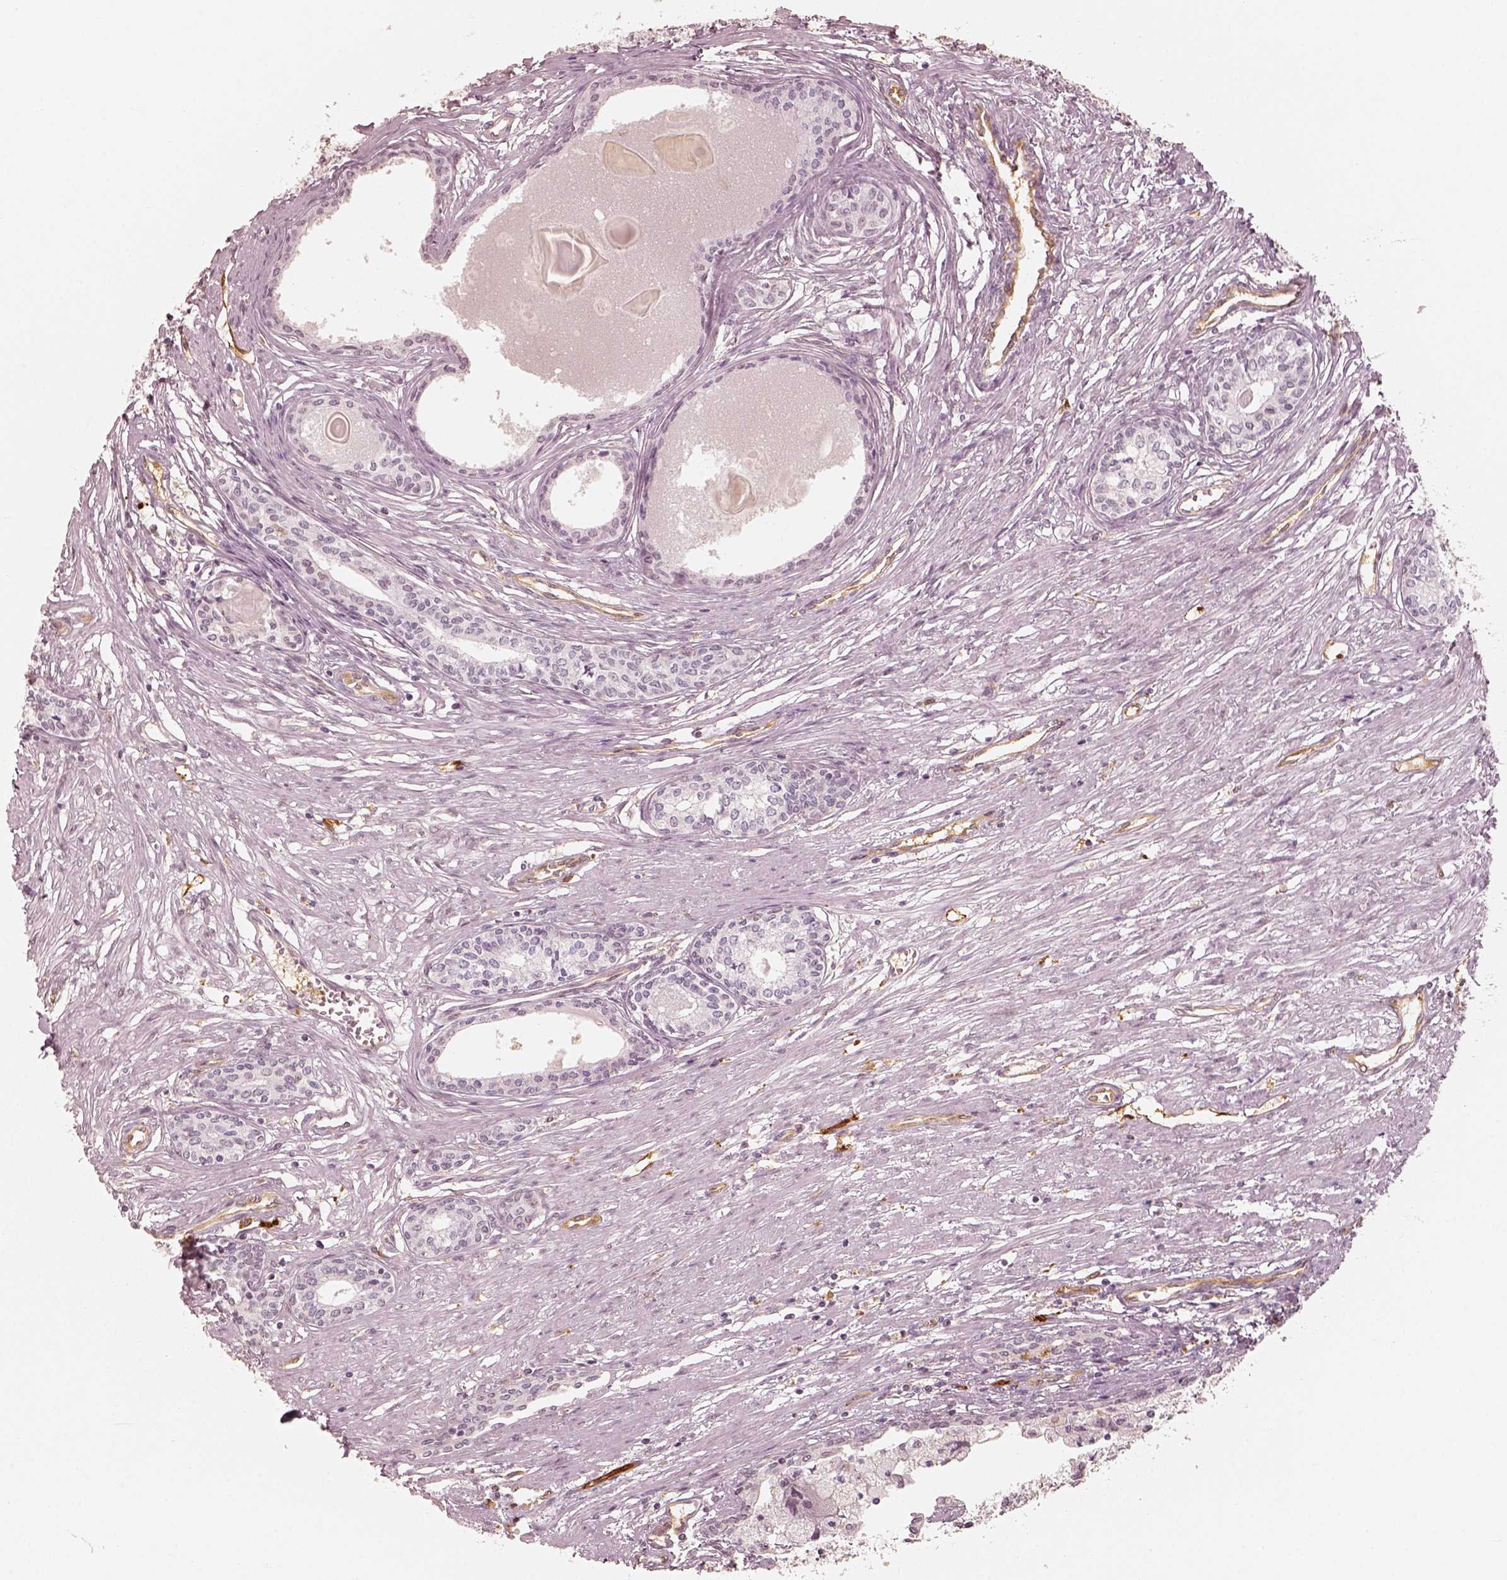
{"staining": {"intensity": "negative", "quantity": "none", "location": "none"}, "tissue": "prostate", "cell_type": "Glandular cells", "image_type": "normal", "snomed": [{"axis": "morphology", "description": "Normal tissue, NOS"}, {"axis": "topography", "description": "Prostate"}], "caption": "High magnification brightfield microscopy of normal prostate stained with DAB (3,3'-diaminobenzidine) (brown) and counterstained with hematoxylin (blue): glandular cells show no significant staining. (Brightfield microscopy of DAB (3,3'-diaminobenzidine) IHC at high magnification).", "gene": "FSCN1", "patient": {"sex": "male", "age": 60}}